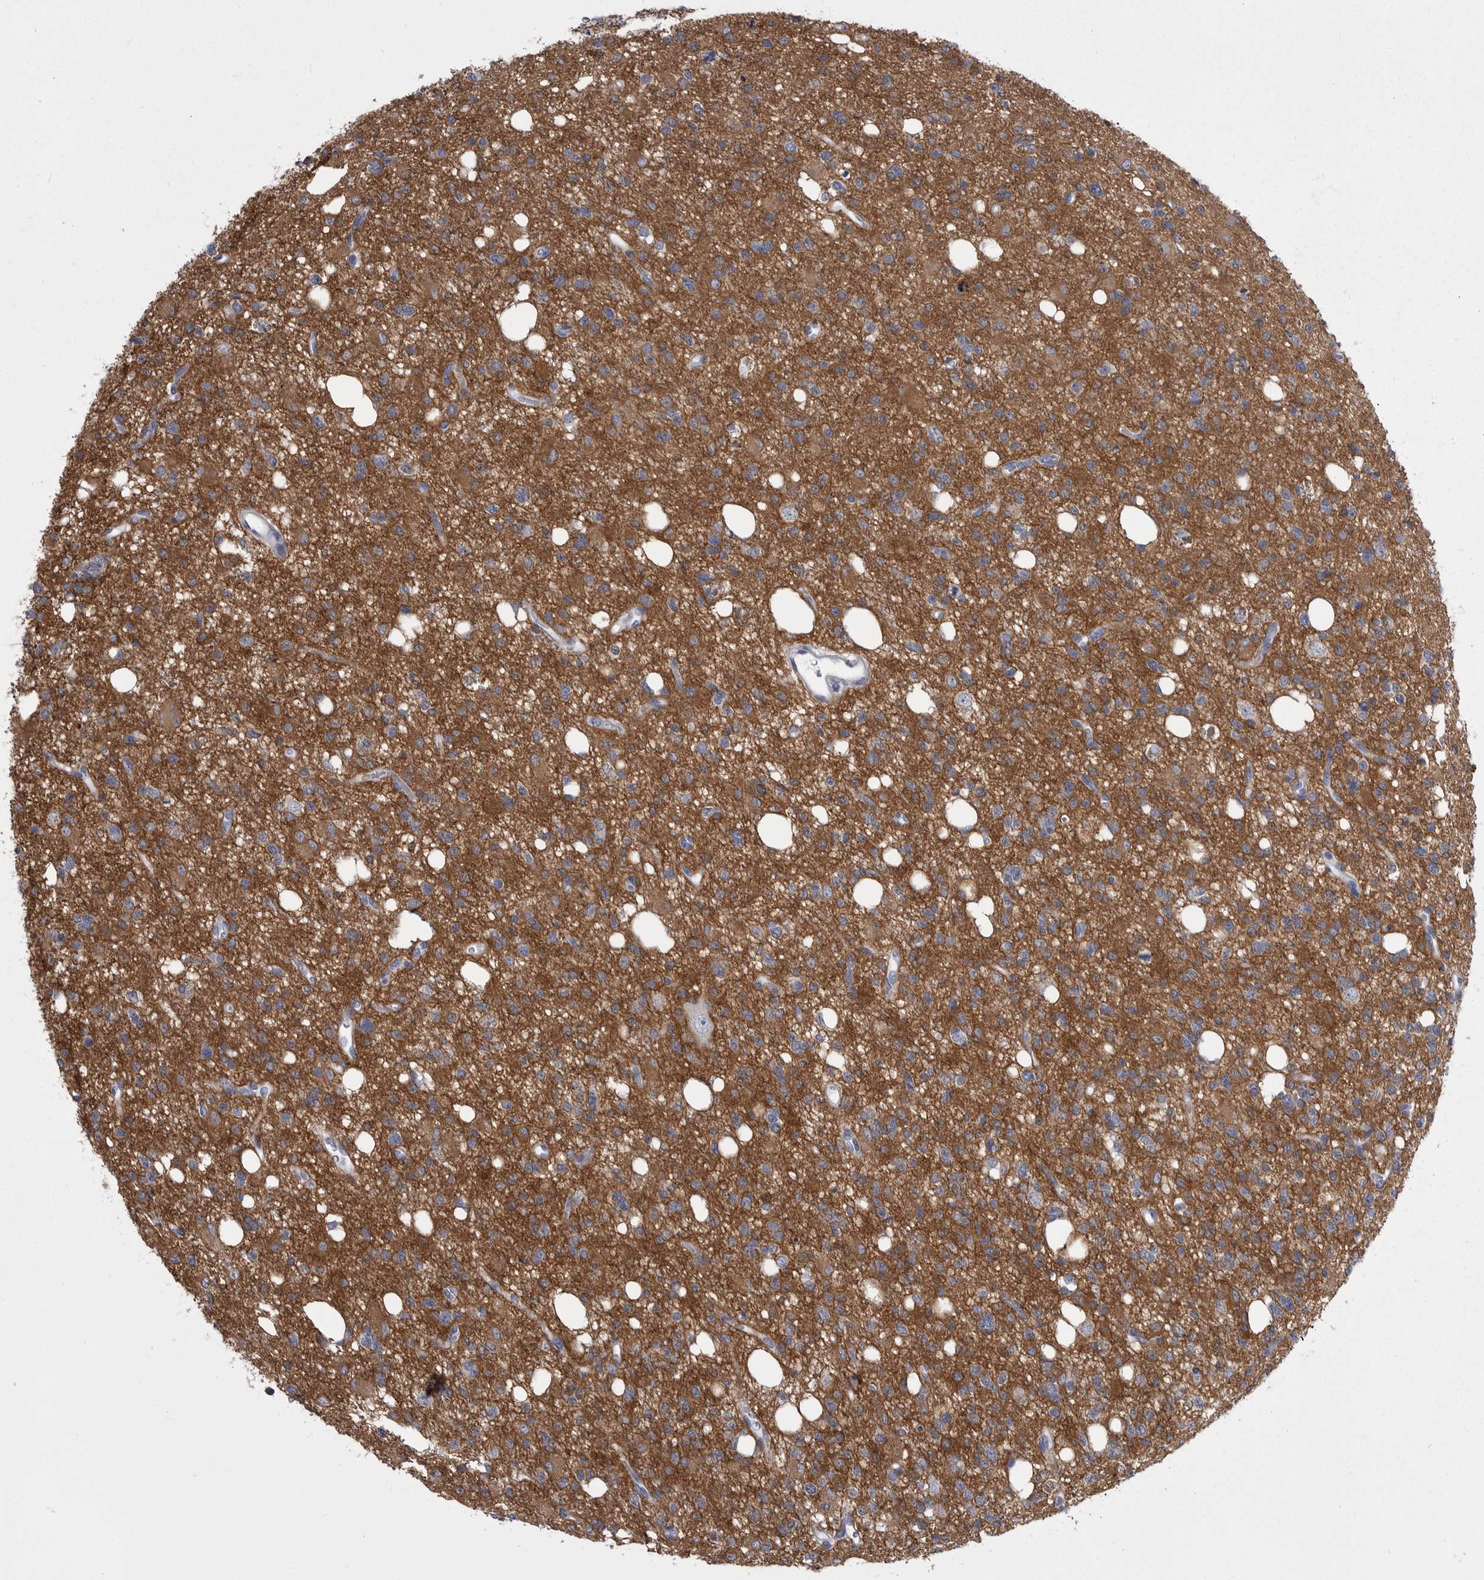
{"staining": {"intensity": "strong", "quantity": "25%-75%", "location": "cytoplasmic/membranous"}, "tissue": "glioma", "cell_type": "Tumor cells", "image_type": "cancer", "snomed": [{"axis": "morphology", "description": "Glioma, malignant, High grade"}, {"axis": "topography", "description": "Brain"}], "caption": "Glioma stained with immunohistochemistry displays strong cytoplasmic/membranous expression in approximately 25%-75% of tumor cells.", "gene": "ANK2", "patient": {"sex": "female", "age": 62}}